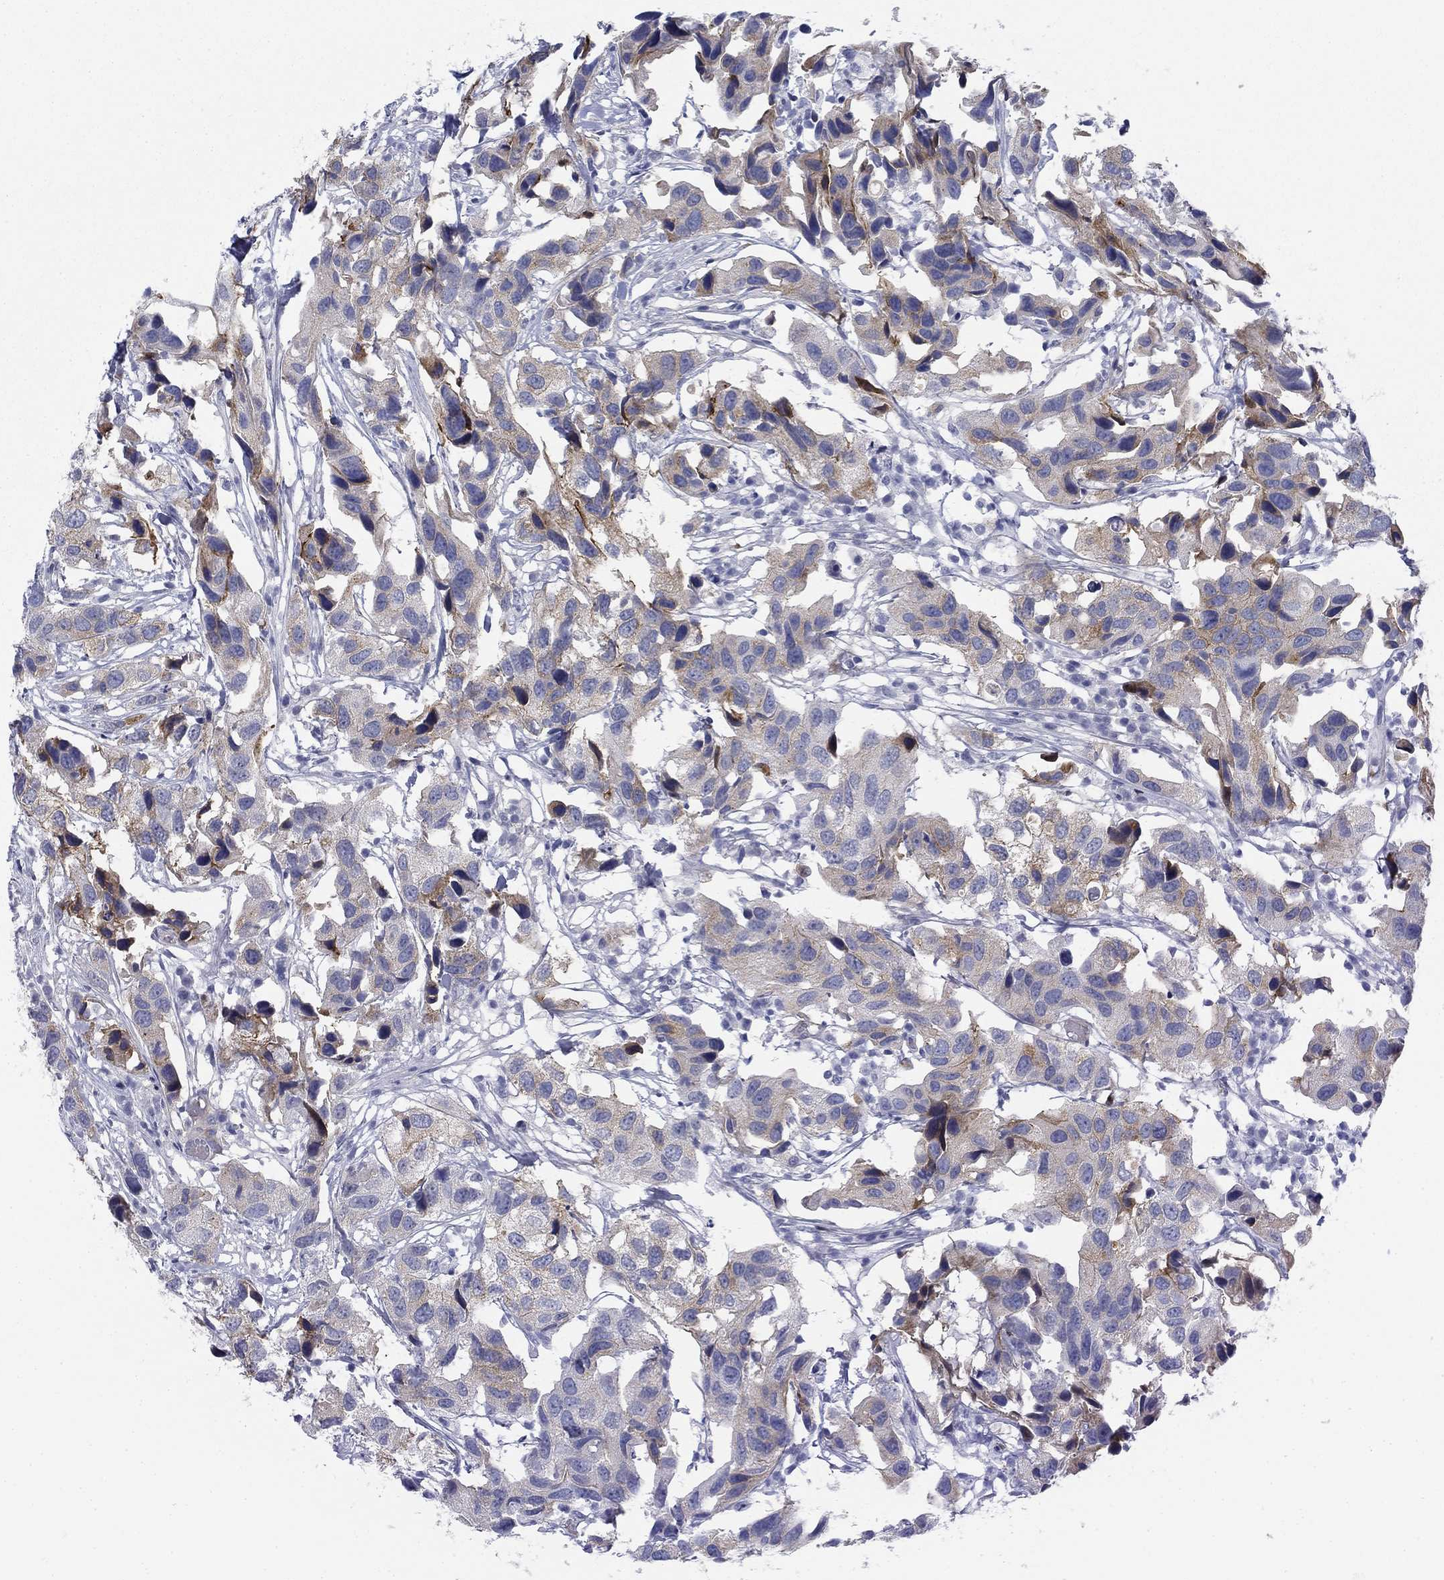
{"staining": {"intensity": "weak", "quantity": "25%-75%", "location": "cytoplasmic/membranous"}, "tissue": "urothelial cancer", "cell_type": "Tumor cells", "image_type": "cancer", "snomed": [{"axis": "morphology", "description": "Urothelial carcinoma, High grade"}, {"axis": "topography", "description": "Urinary bladder"}], "caption": "Protein positivity by IHC reveals weak cytoplasmic/membranous expression in about 25%-75% of tumor cells in urothelial cancer.", "gene": "GPC1", "patient": {"sex": "male", "age": 79}}